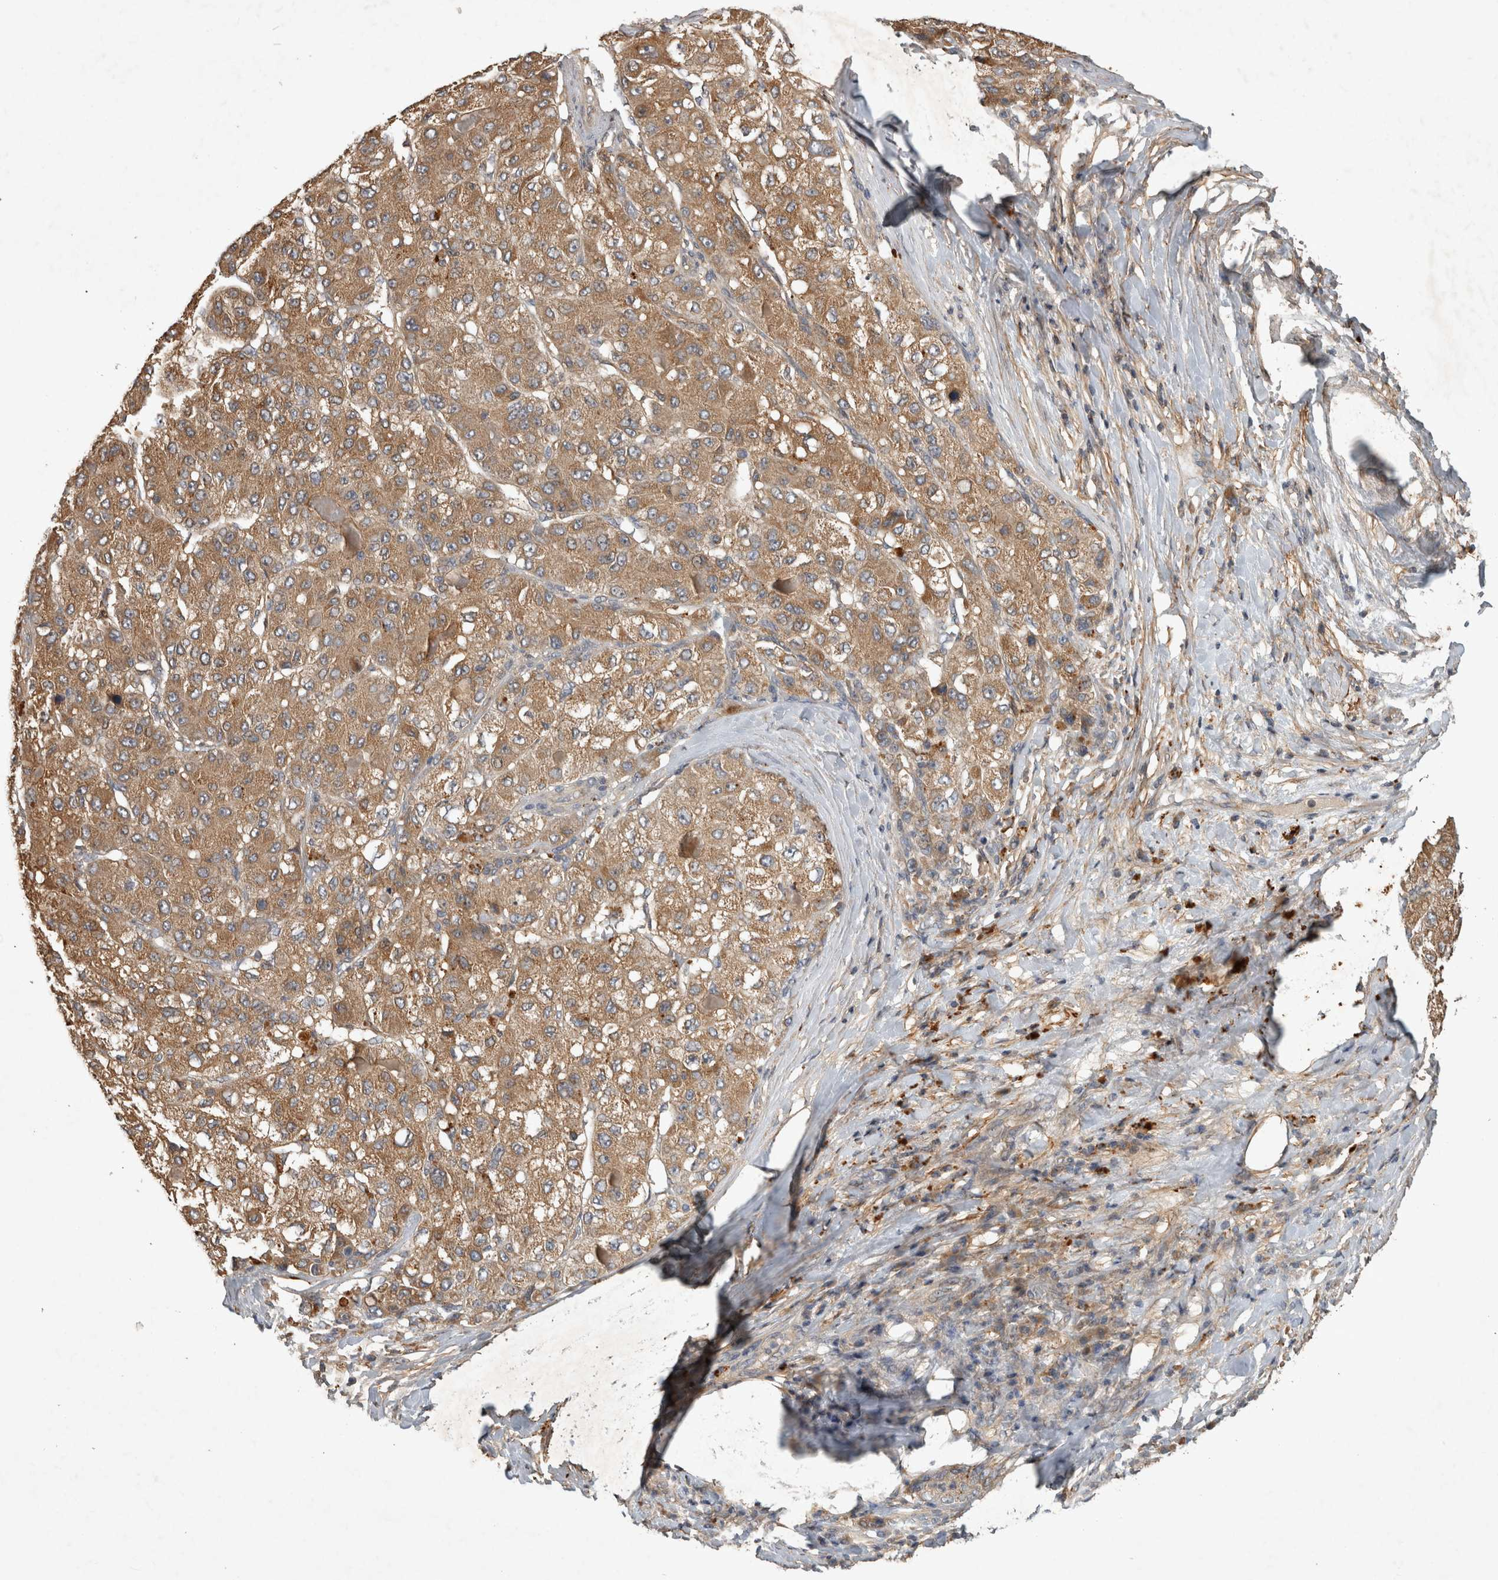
{"staining": {"intensity": "moderate", "quantity": ">75%", "location": "cytoplasmic/membranous"}, "tissue": "liver cancer", "cell_type": "Tumor cells", "image_type": "cancer", "snomed": [{"axis": "morphology", "description": "Carcinoma, Hepatocellular, NOS"}, {"axis": "topography", "description": "Liver"}], "caption": "Brown immunohistochemical staining in human hepatocellular carcinoma (liver) shows moderate cytoplasmic/membranous positivity in about >75% of tumor cells.", "gene": "TRMT61B", "patient": {"sex": "male", "age": 80}}